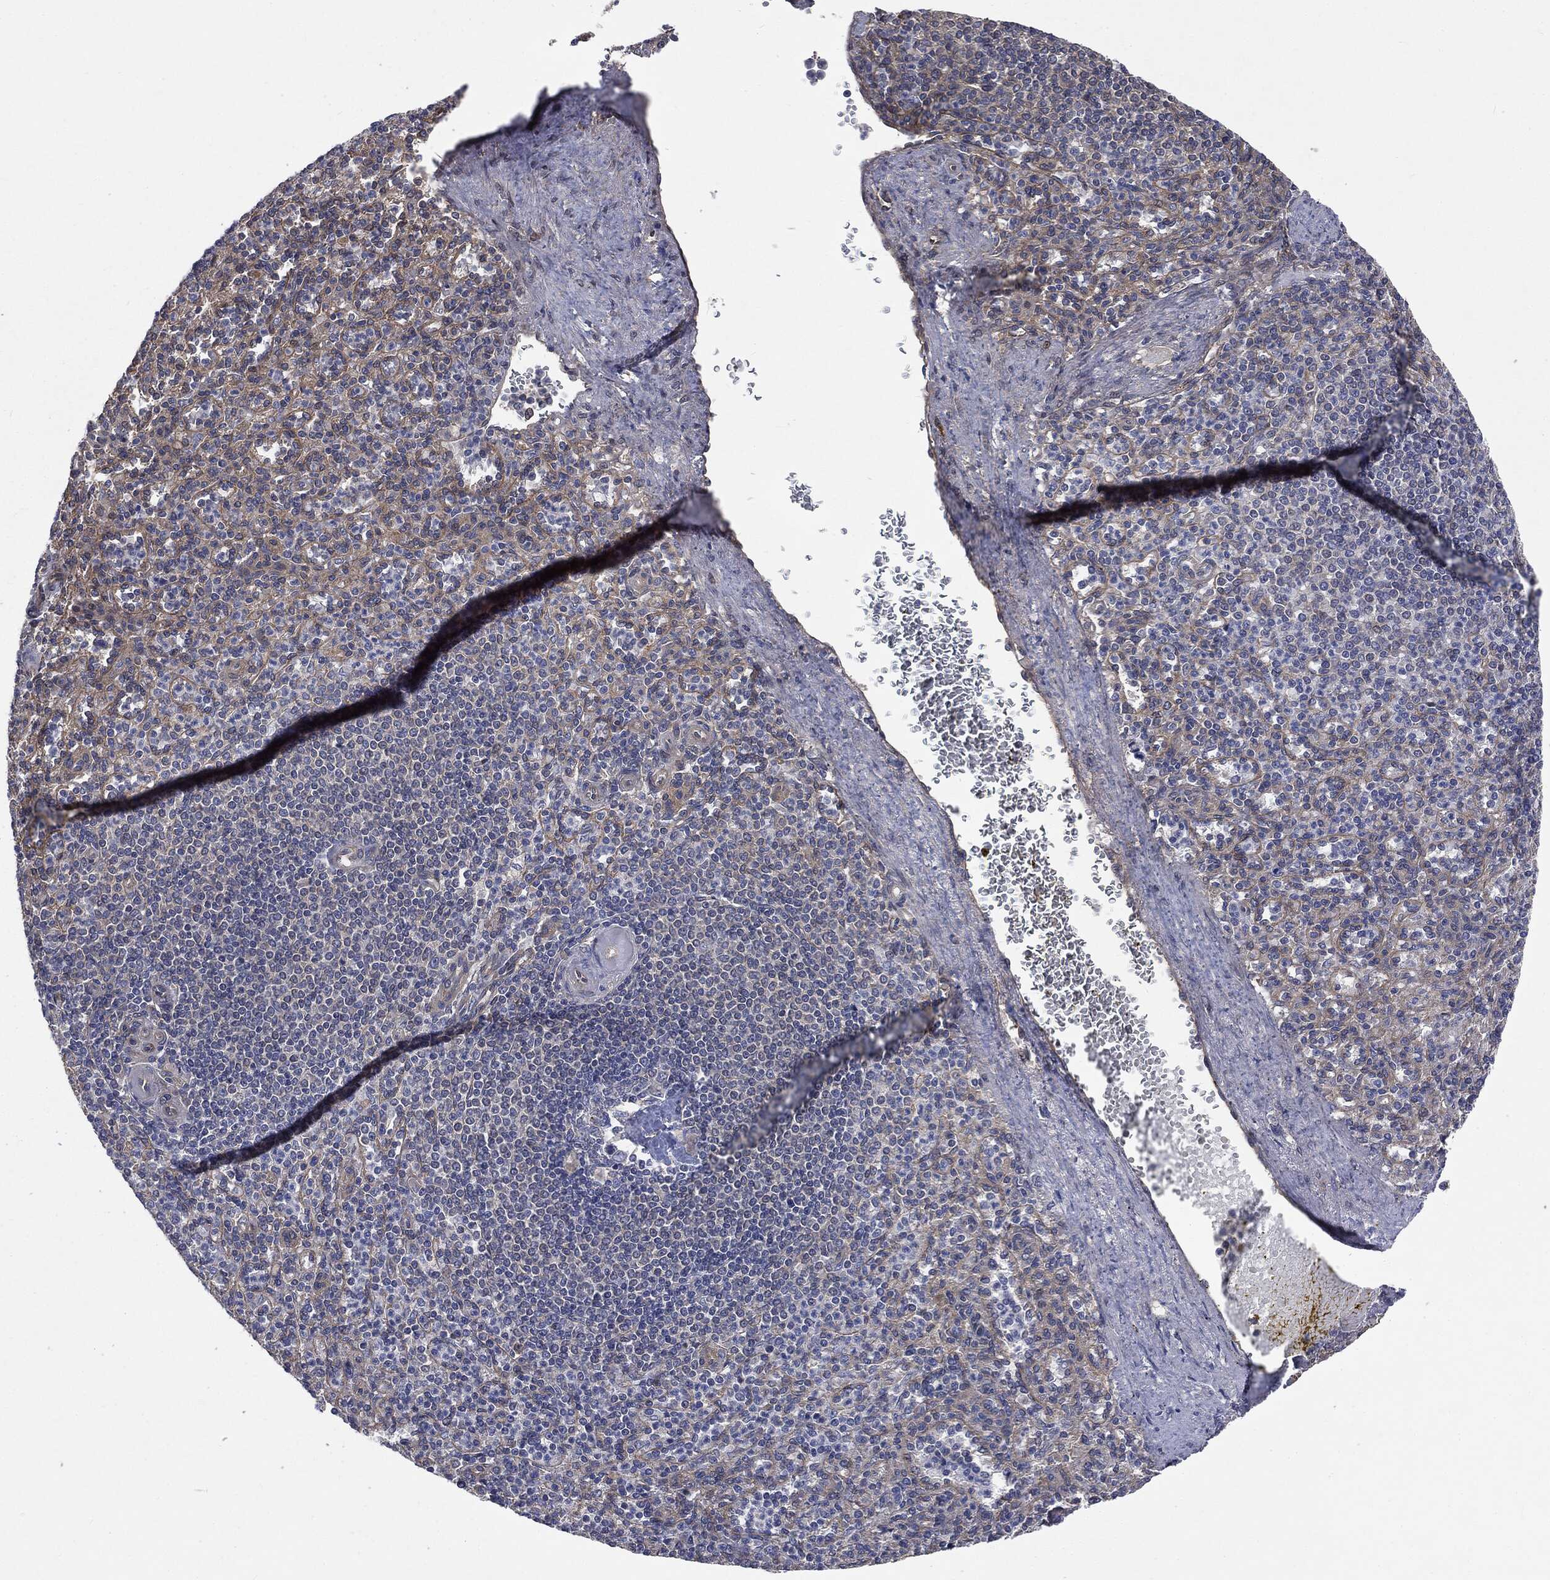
{"staining": {"intensity": "weak", "quantity": "<25%", "location": "cytoplasmic/membranous"}, "tissue": "spleen", "cell_type": "Cells in red pulp", "image_type": "normal", "snomed": [{"axis": "morphology", "description": "Normal tissue, NOS"}, {"axis": "topography", "description": "Spleen"}], "caption": "A histopathology image of spleen stained for a protein exhibits no brown staining in cells in red pulp. (DAB (3,3'-diaminobenzidine) immunohistochemistry, high magnification).", "gene": "EPS15L1", "patient": {"sex": "female", "age": 74}}